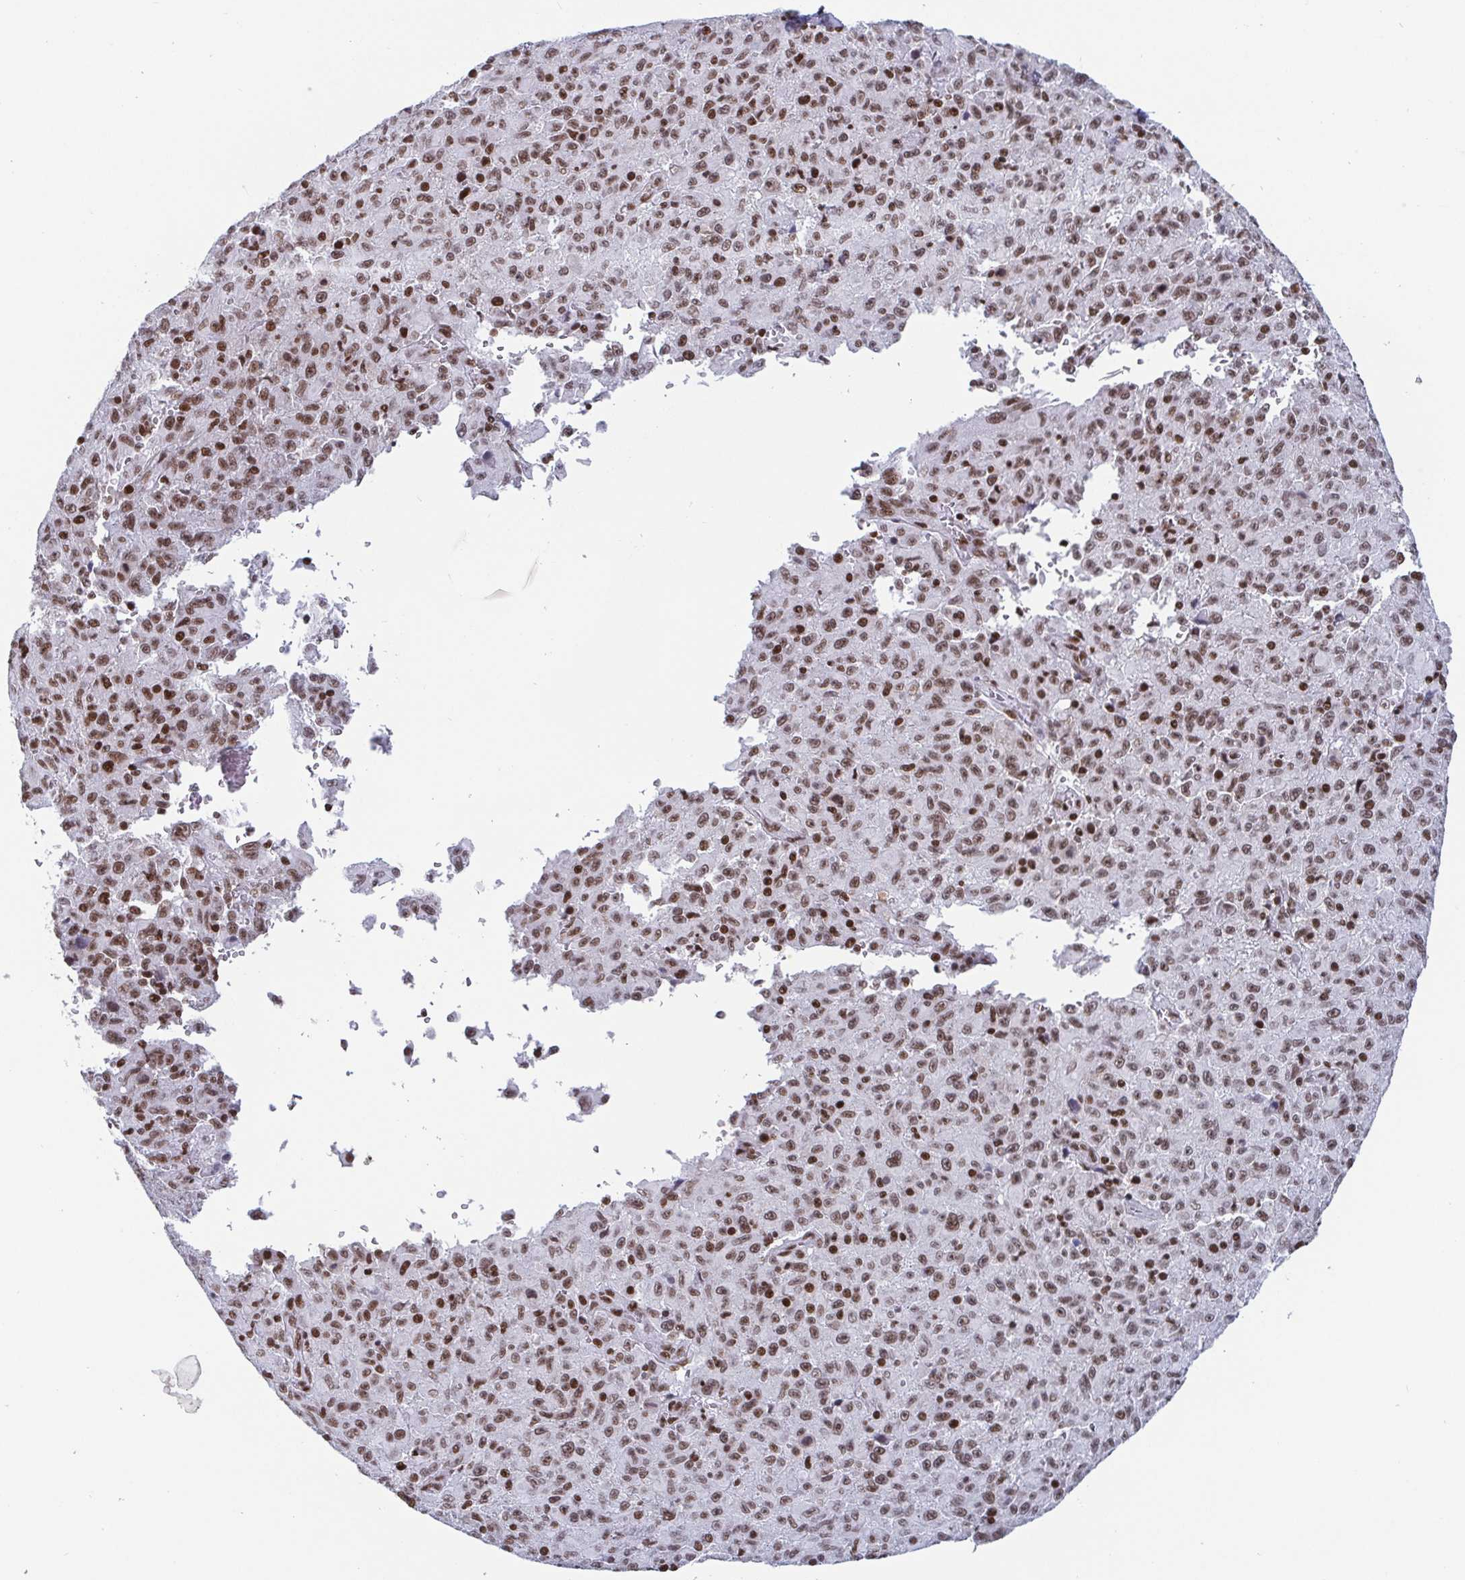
{"staining": {"intensity": "moderate", "quantity": ">75%", "location": "nuclear"}, "tissue": "melanoma", "cell_type": "Tumor cells", "image_type": "cancer", "snomed": [{"axis": "morphology", "description": "Malignant melanoma, NOS"}, {"axis": "topography", "description": "Skin"}], "caption": "A histopathology image of melanoma stained for a protein shows moderate nuclear brown staining in tumor cells. (brown staining indicates protein expression, while blue staining denotes nuclei).", "gene": "CTCF", "patient": {"sex": "male", "age": 46}}